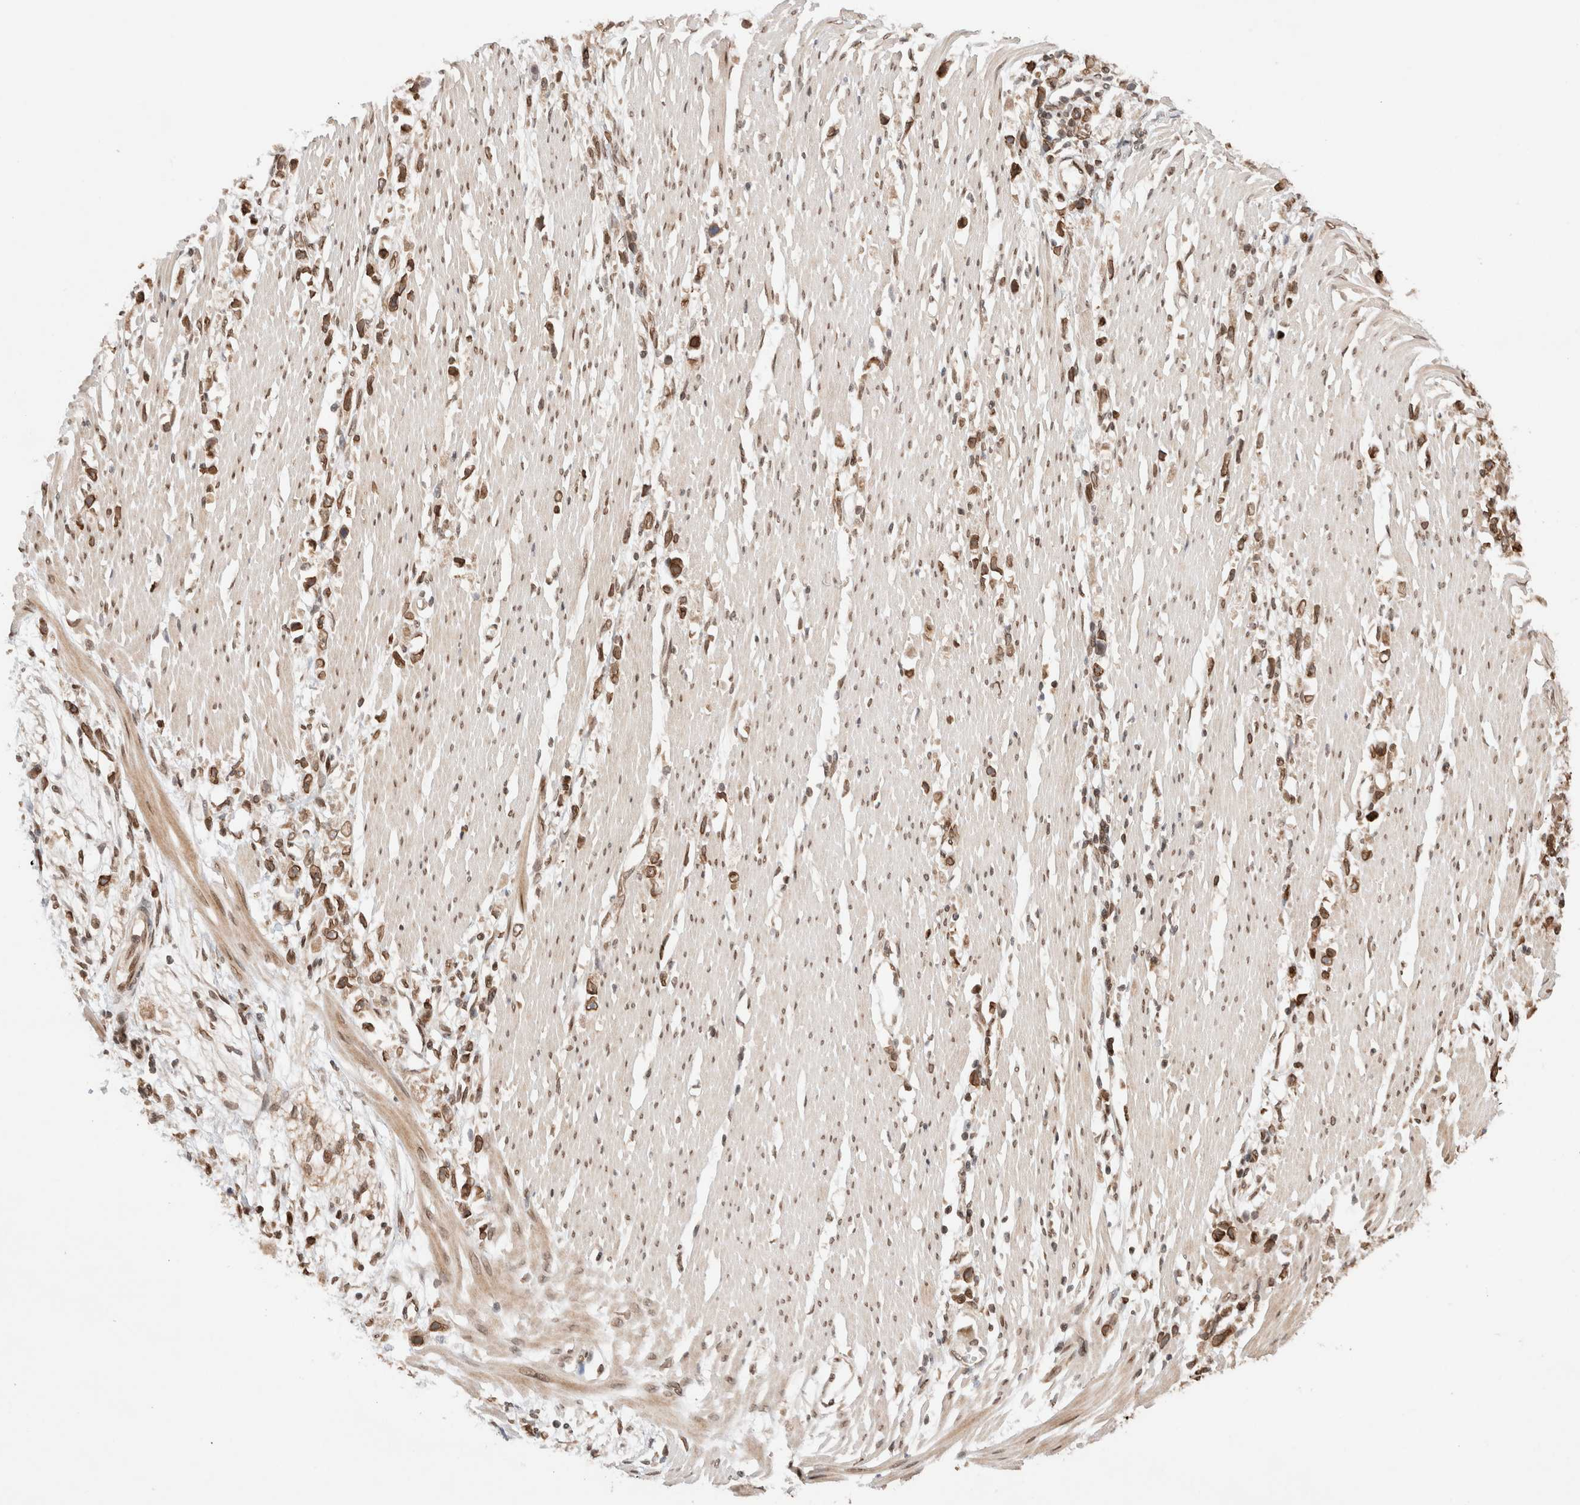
{"staining": {"intensity": "moderate", "quantity": ">75%", "location": "nuclear"}, "tissue": "stomach cancer", "cell_type": "Tumor cells", "image_type": "cancer", "snomed": [{"axis": "morphology", "description": "Adenocarcinoma, NOS"}, {"axis": "topography", "description": "Stomach"}], "caption": "Immunohistochemical staining of adenocarcinoma (stomach) displays medium levels of moderate nuclear protein positivity in approximately >75% of tumor cells. The staining is performed using DAB (3,3'-diaminobenzidine) brown chromogen to label protein expression. The nuclei are counter-stained blue using hematoxylin.", "gene": "TPR", "patient": {"sex": "female", "age": 59}}